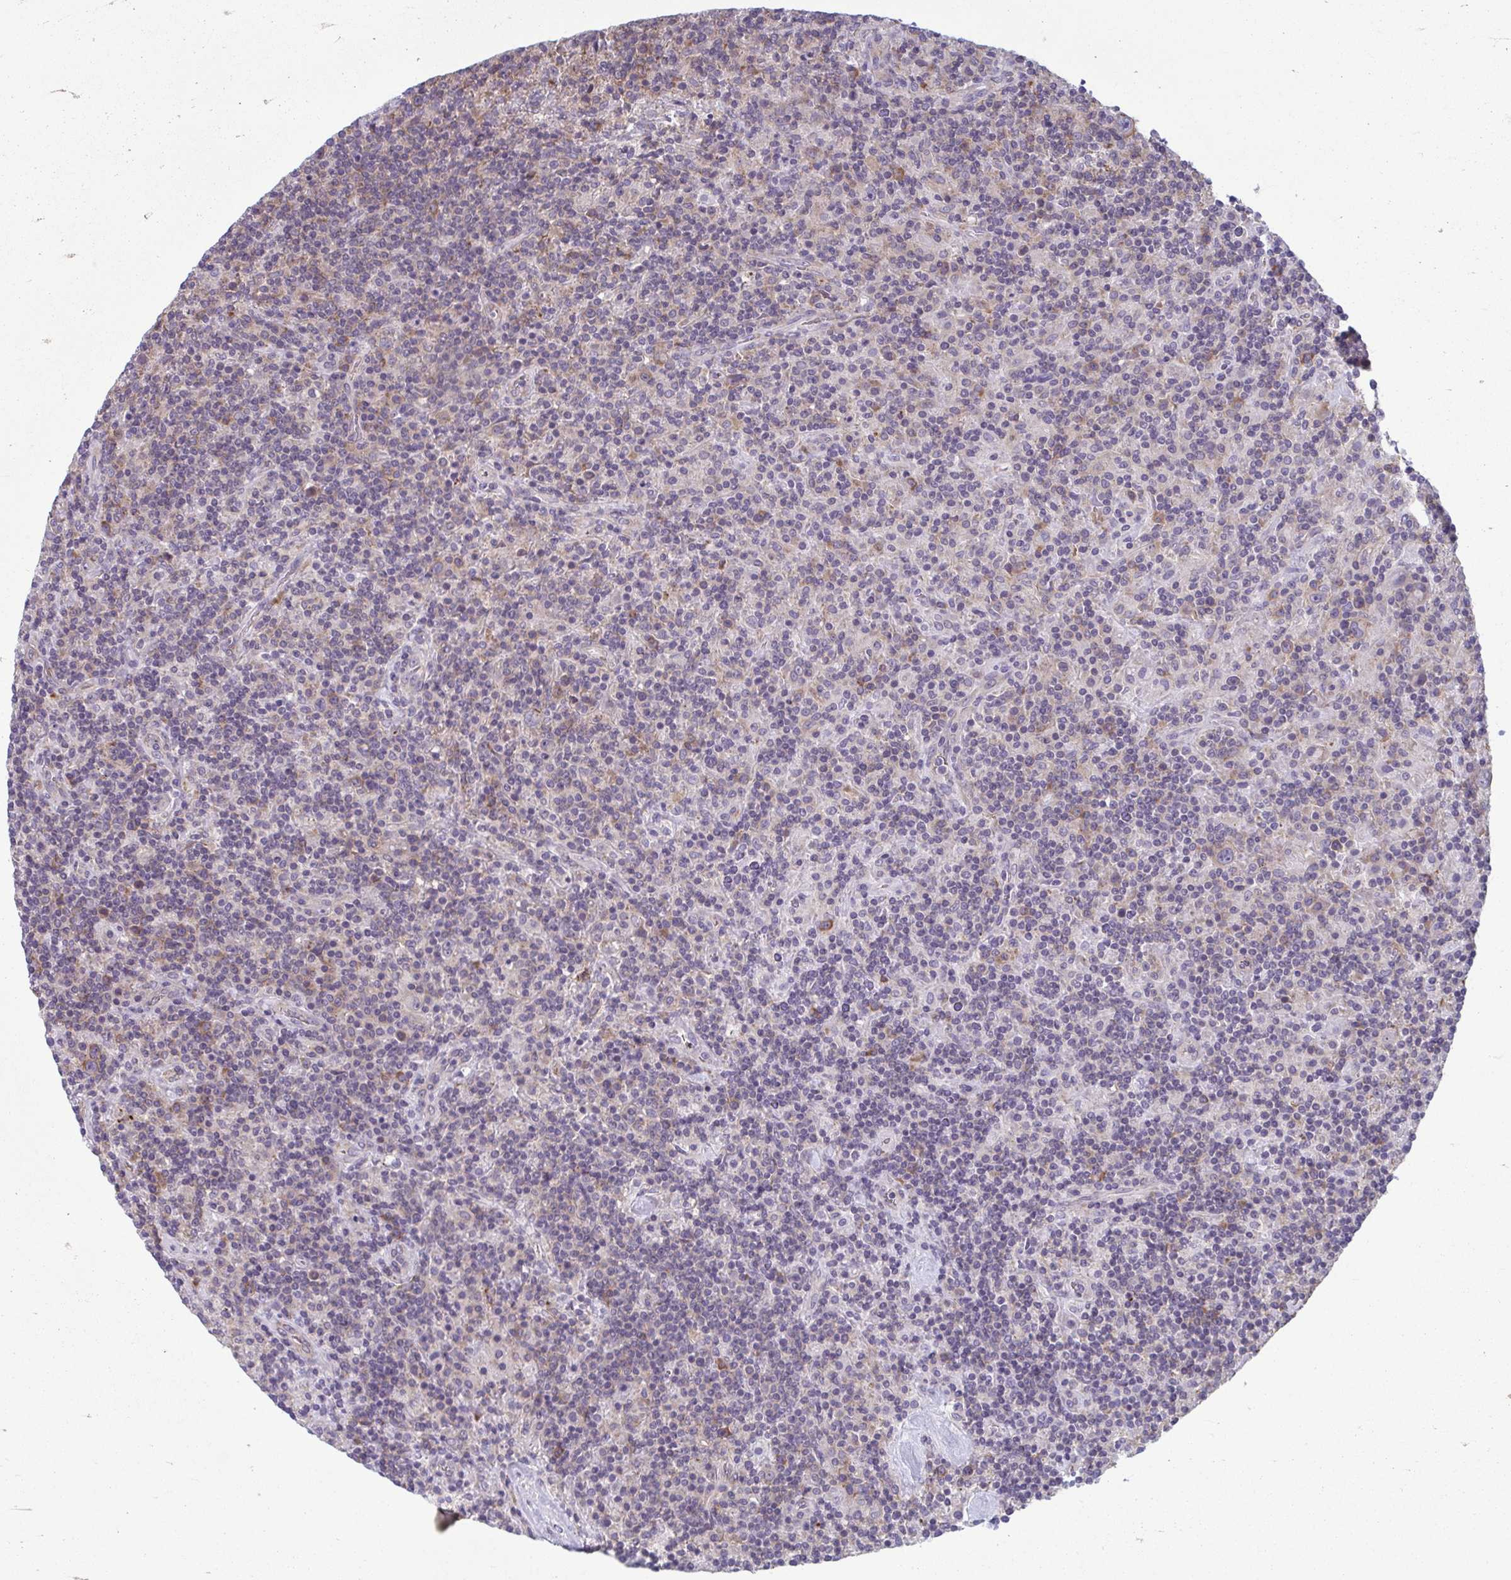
{"staining": {"intensity": "weak", "quantity": "25%-75%", "location": "cytoplasmic/membranous"}, "tissue": "lymphoma", "cell_type": "Tumor cells", "image_type": "cancer", "snomed": [{"axis": "morphology", "description": "Hodgkin's disease, NOS"}, {"axis": "topography", "description": "Lymph node"}], "caption": "The histopathology image exhibits a brown stain indicating the presence of a protein in the cytoplasmic/membranous of tumor cells in Hodgkin's disease.", "gene": "TMEM108", "patient": {"sex": "male", "age": 70}}